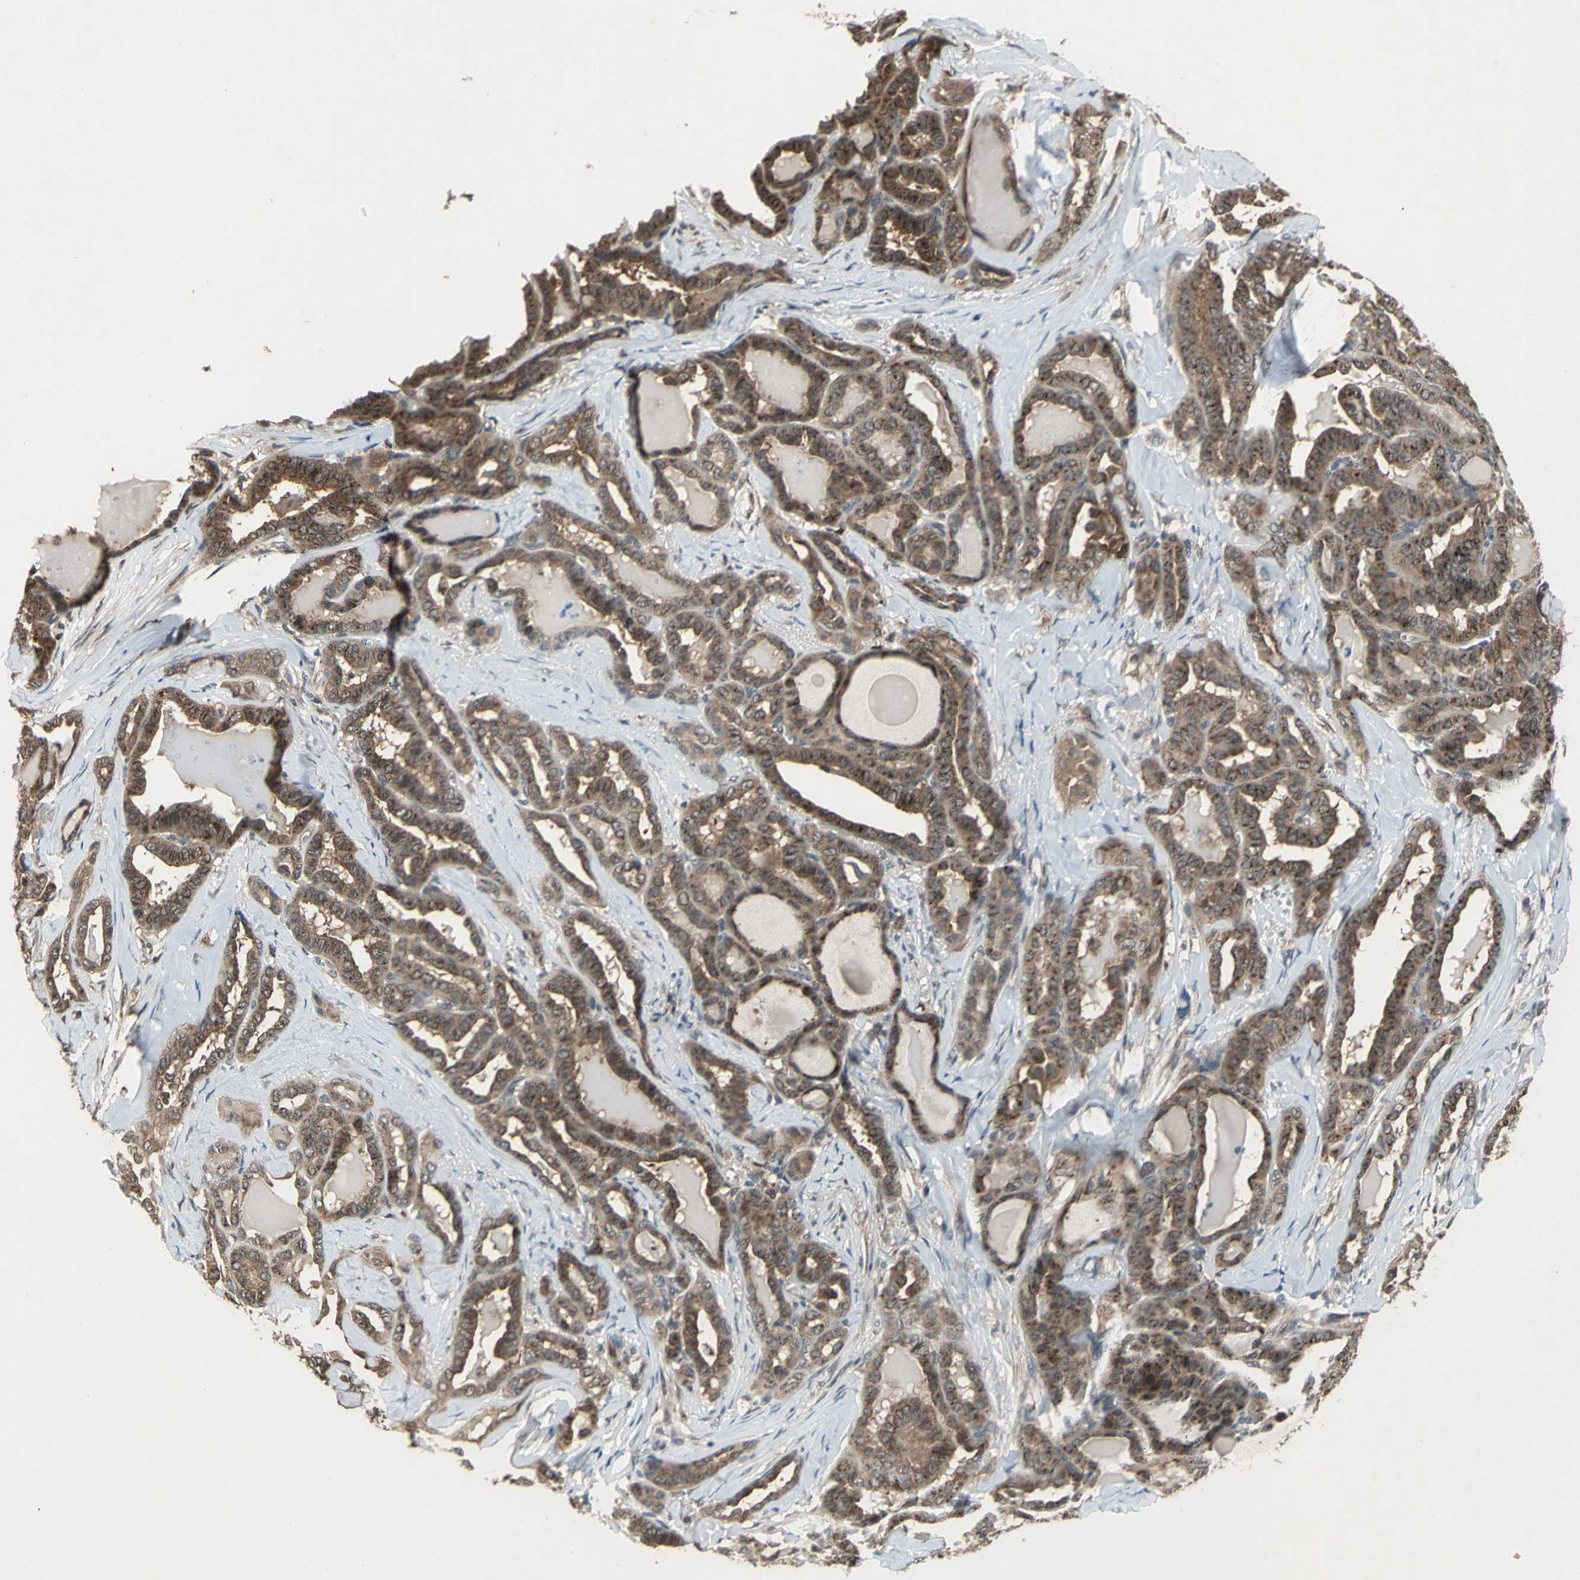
{"staining": {"intensity": "moderate", "quantity": ">75%", "location": "cytoplasmic/membranous"}, "tissue": "thyroid cancer", "cell_type": "Tumor cells", "image_type": "cancer", "snomed": [{"axis": "morphology", "description": "Carcinoma, NOS"}, {"axis": "topography", "description": "Thyroid gland"}], "caption": "Tumor cells exhibit moderate cytoplasmic/membranous positivity in about >75% of cells in thyroid cancer (carcinoma).", "gene": "NFKBIE", "patient": {"sex": "female", "age": 91}}